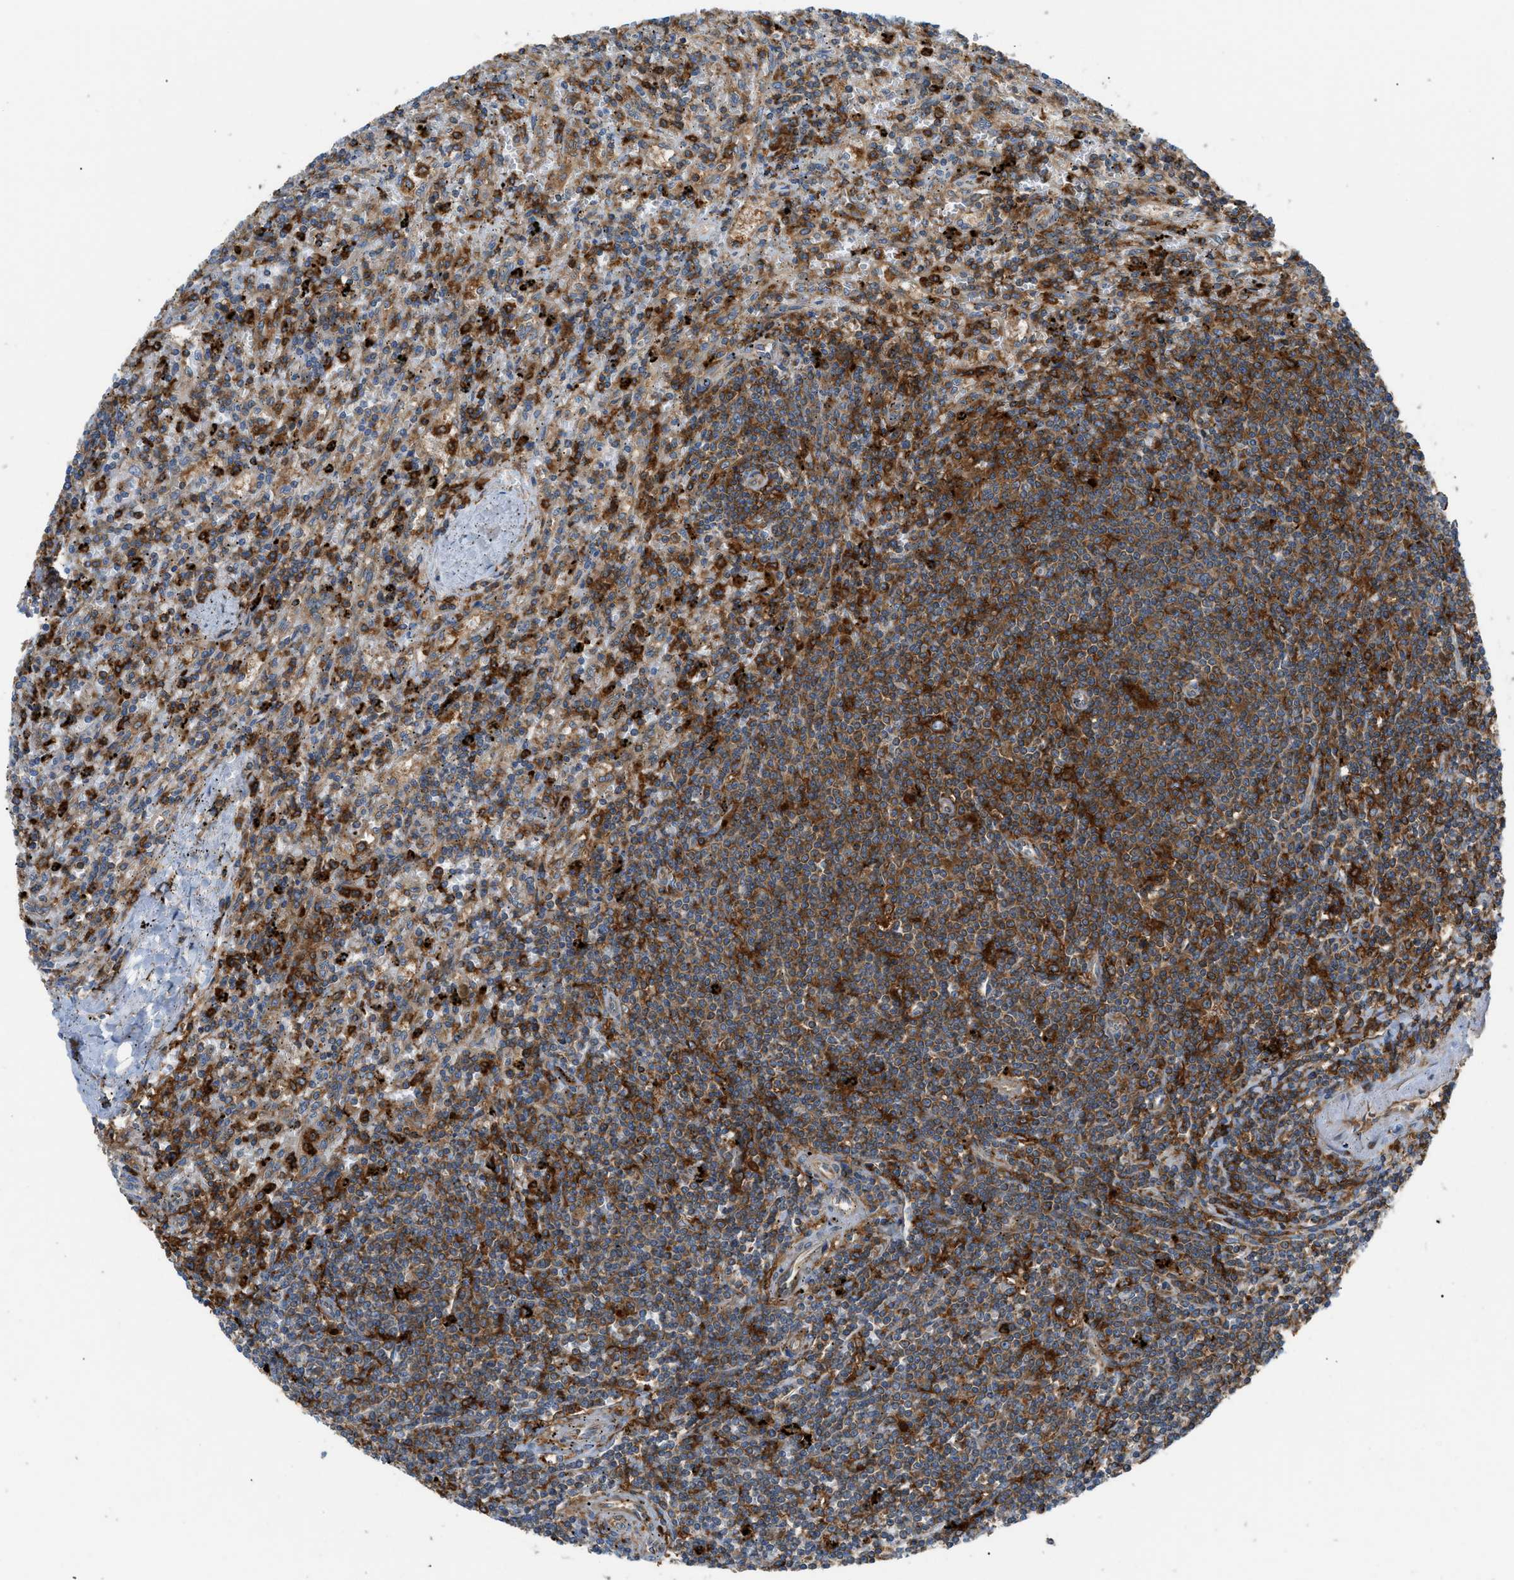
{"staining": {"intensity": "strong", "quantity": "25%-75%", "location": "cytoplasmic/membranous"}, "tissue": "lymphoma", "cell_type": "Tumor cells", "image_type": "cancer", "snomed": [{"axis": "morphology", "description": "Malignant lymphoma, non-Hodgkin's type, Low grade"}, {"axis": "topography", "description": "Spleen"}], "caption": "Immunohistochemistry (IHC) image of neoplastic tissue: lymphoma stained using immunohistochemistry (IHC) exhibits high levels of strong protein expression localized specifically in the cytoplasmic/membranous of tumor cells, appearing as a cytoplasmic/membranous brown color.", "gene": "GPAT4", "patient": {"sex": "male", "age": 76}}